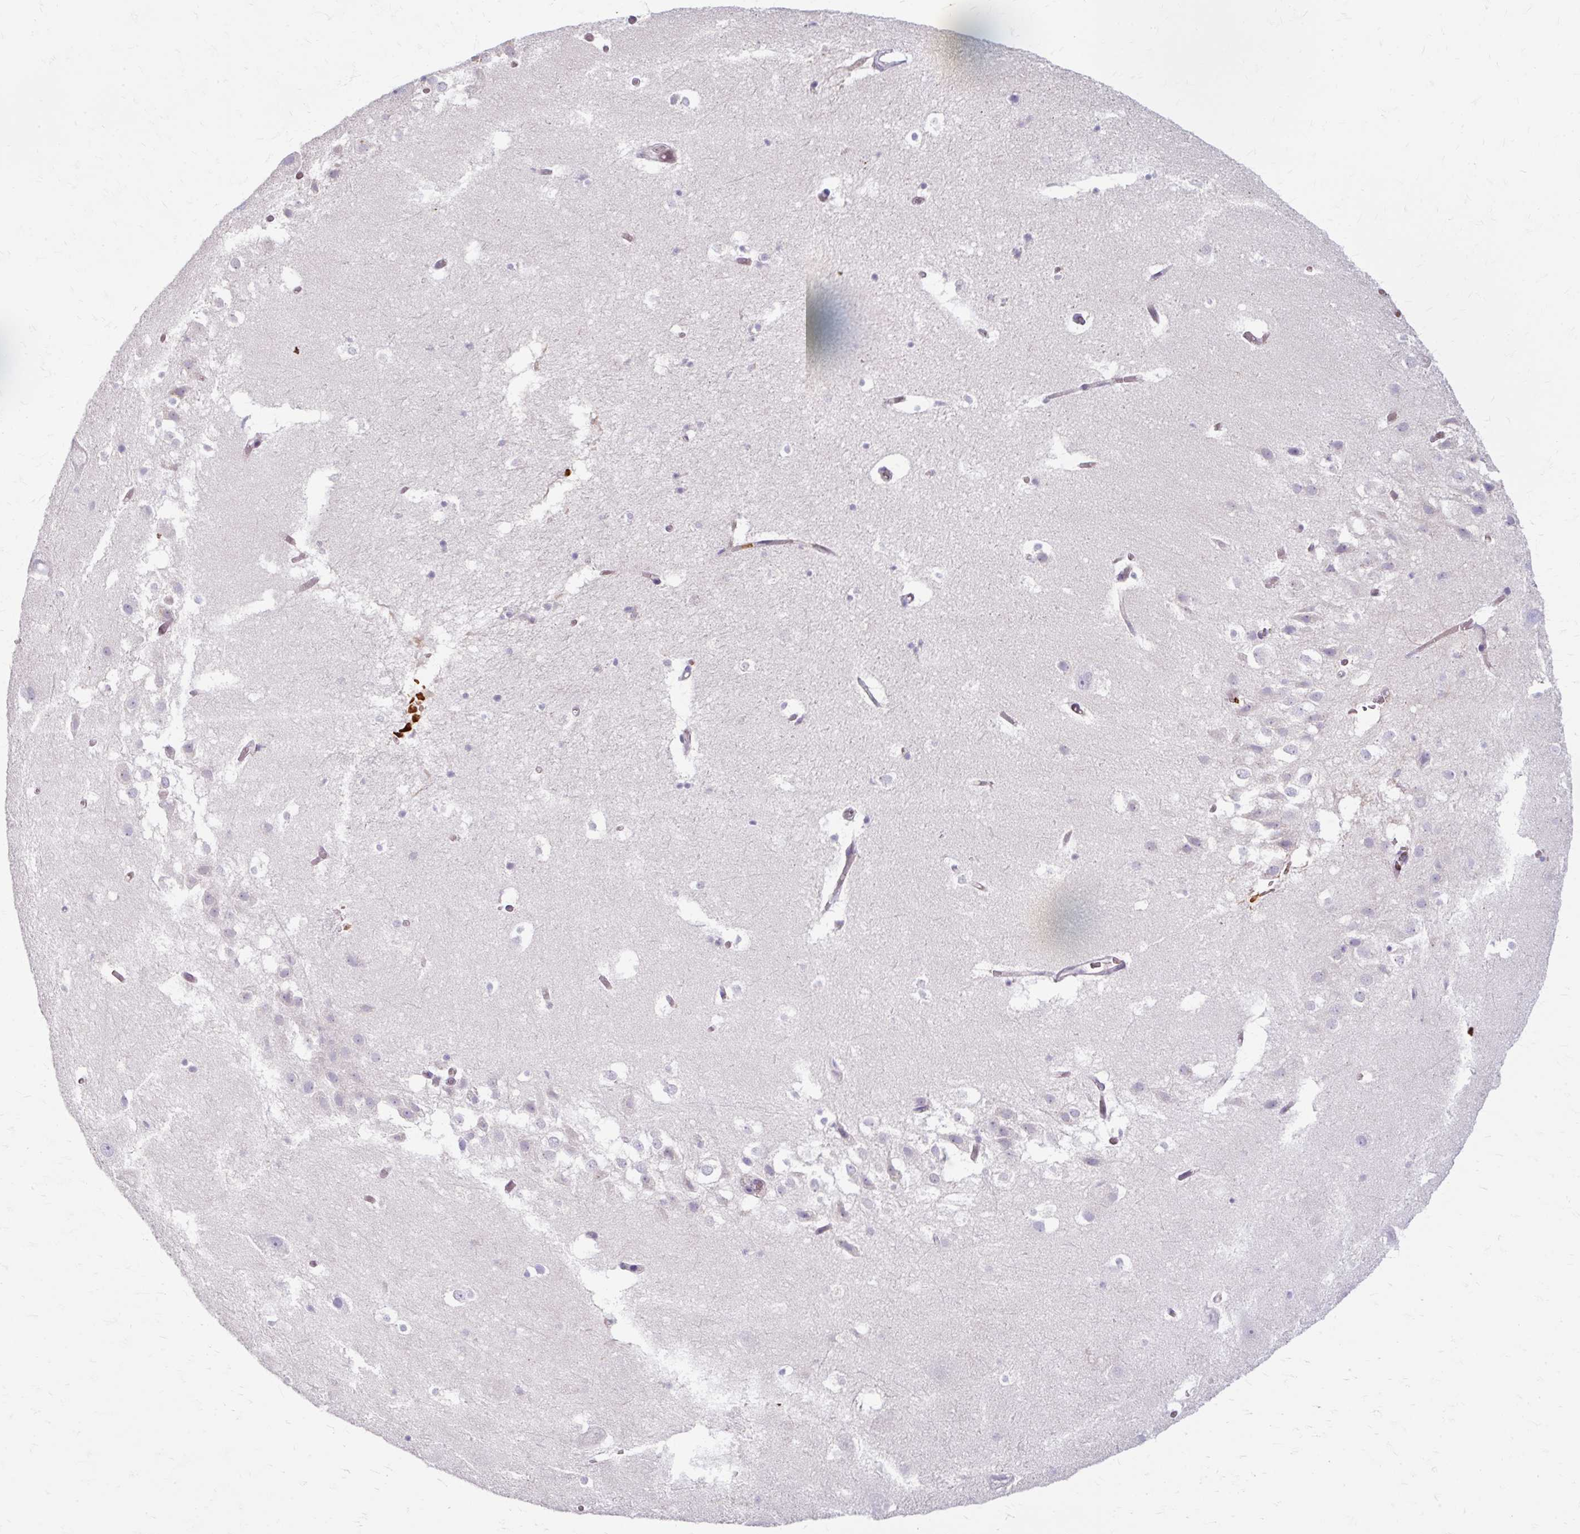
{"staining": {"intensity": "negative", "quantity": "none", "location": "none"}, "tissue": "hippocampus", "cell_type": "Glial cells", "image_type": "normal", "snomed": [{"axis": "morphology", "description": "Normal tissue, NOS"}, {"axis": "topography", "description": "Hippocampus"}], "caption": "Immunohistochemical staining of unremarkable human hippocampus exhibits no significant positivity in glial cells.", "gene": "USHBP1", "patient": {"sex": "female", "age": 52}}